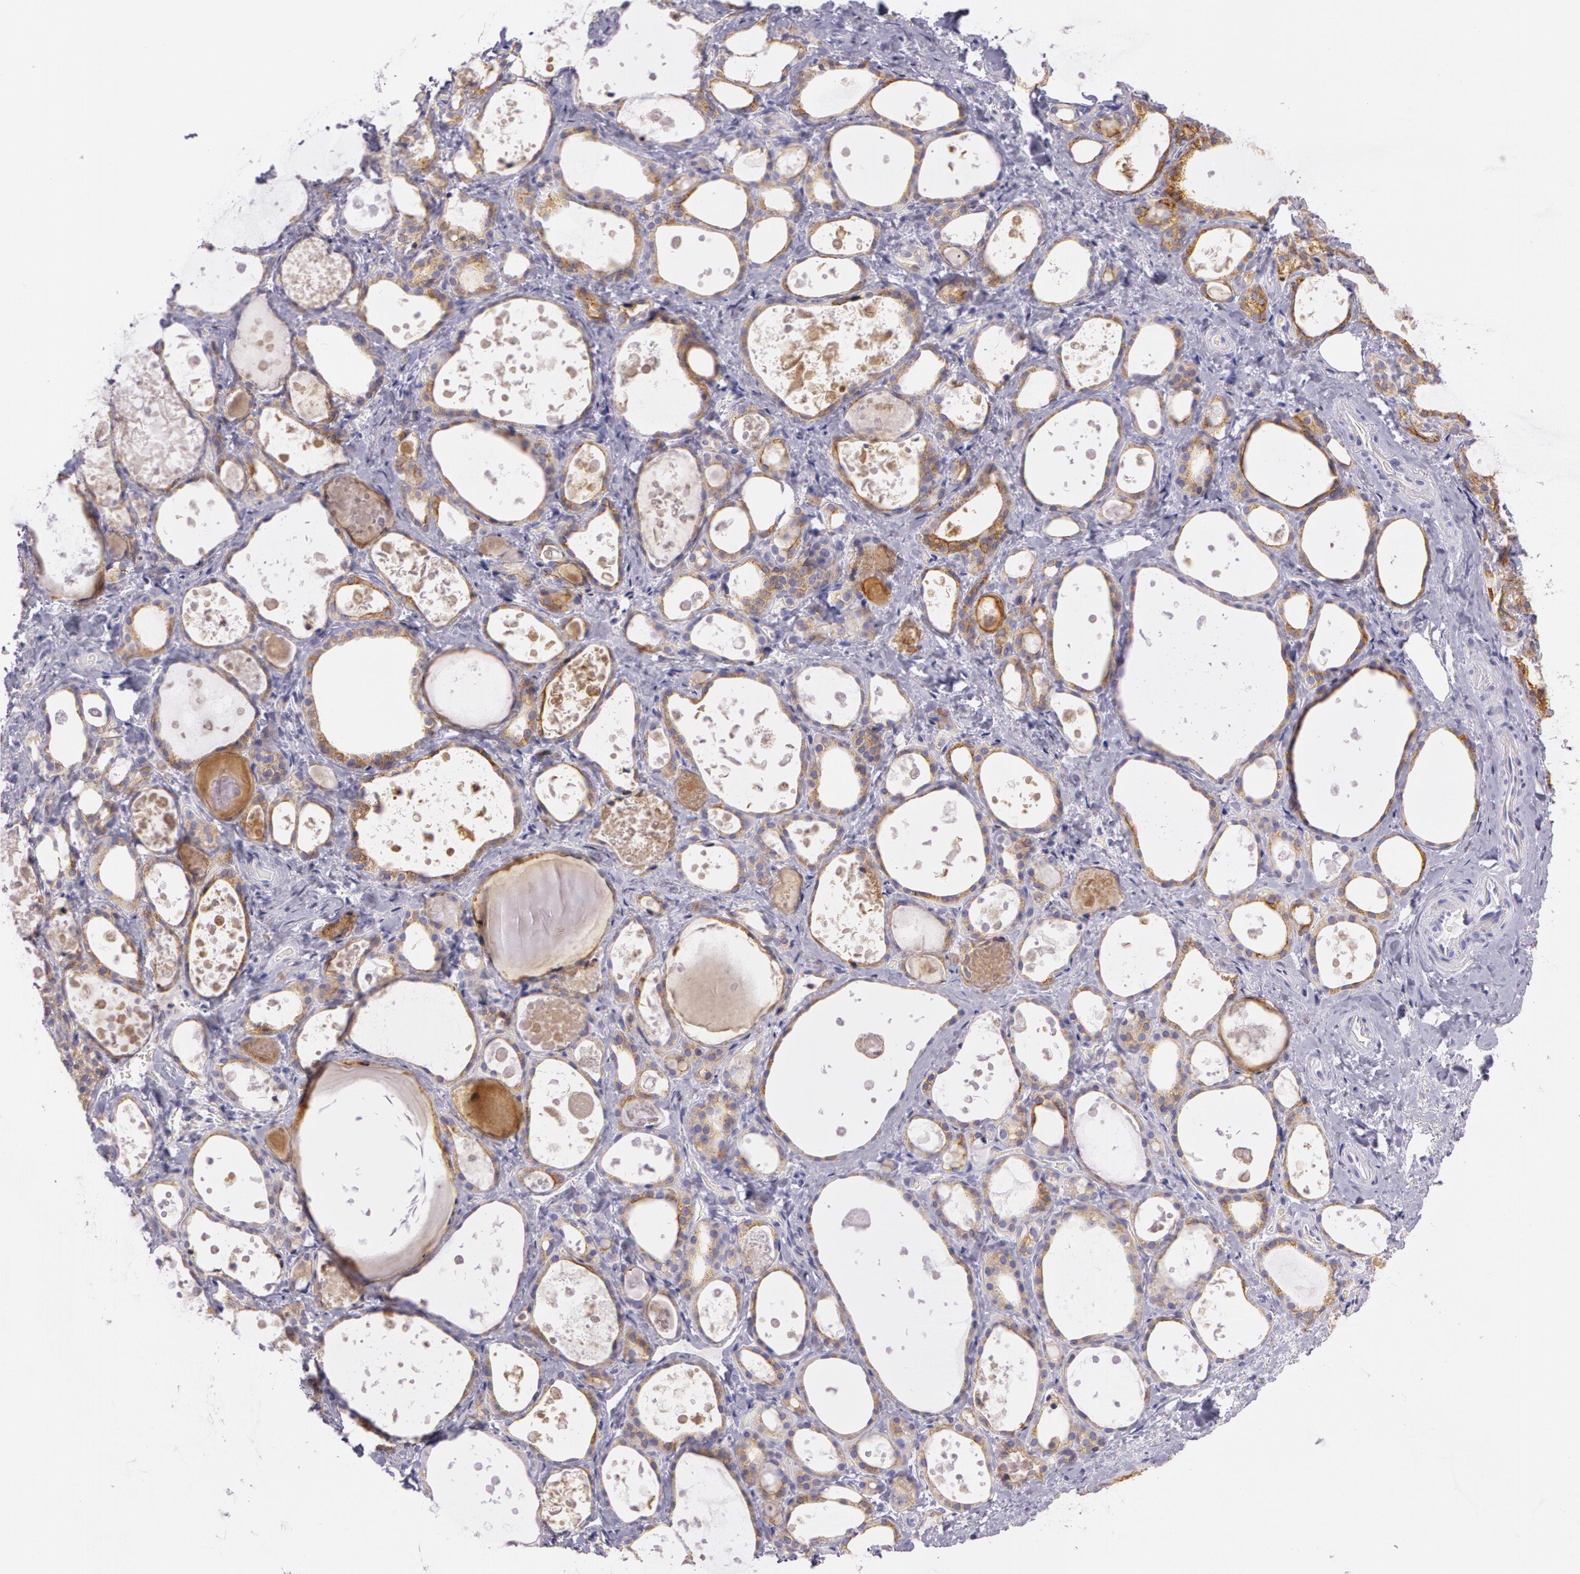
{"staining": {"intensity": "moderate", "quantity": "25%-75%", "location": "cytoplasmic/membranous"}, "tissue": "thyroid gland", "cell_type": "Glandular cells", "image_type": "normal", "snomed": [{"axis": "morphology", "description": "Normal tissue, NOS"}, {"axis": "topography", "description": "Thyroid gland"}], "caption": "Glandular cells display medium levels of moderate cytoplasmic/membranous staining in approximately 25%-75% of cells in normal human thyroid gland.", "gene": "LY75", "patient": {"sex": "female", "age": 75}}